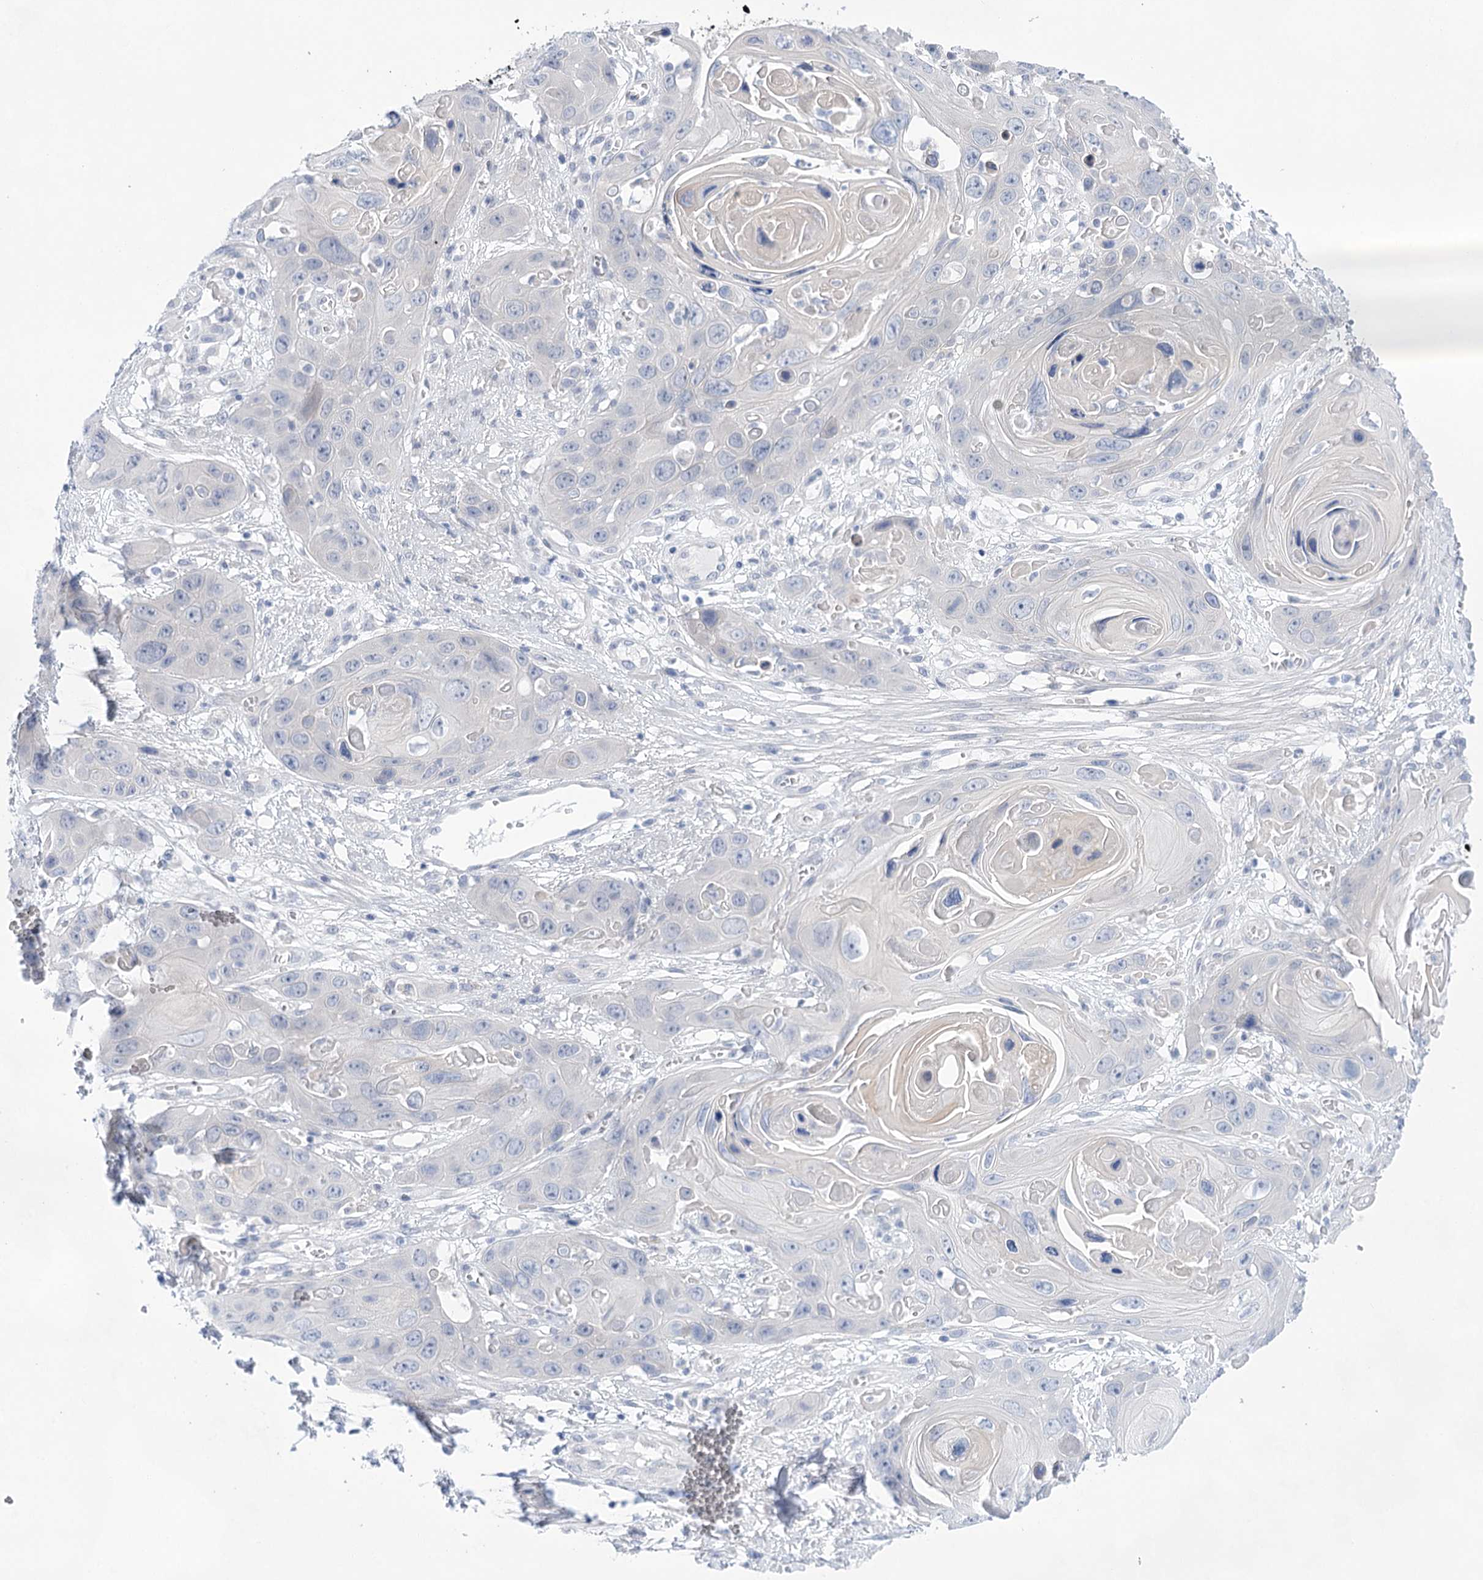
{"staining": {"intensity": "negative", "quantity": "none", "location": "none"}, "tissue": "skin cancer", "cell_type": "Tumor cells", "image_type": "cancer", "snomed": [{"axis": "morphology", "description": "Squamous cell carcinoma, NOS"}, {"axis": "topography", "description": "Skin"}], "caption": "Protein analysis of skin cancer (squamous cell carcinoma) demonstrates no significant positivity in tumor cells.", "gene": "LALBA", "patient": {"sex": "male", "age": 55}}